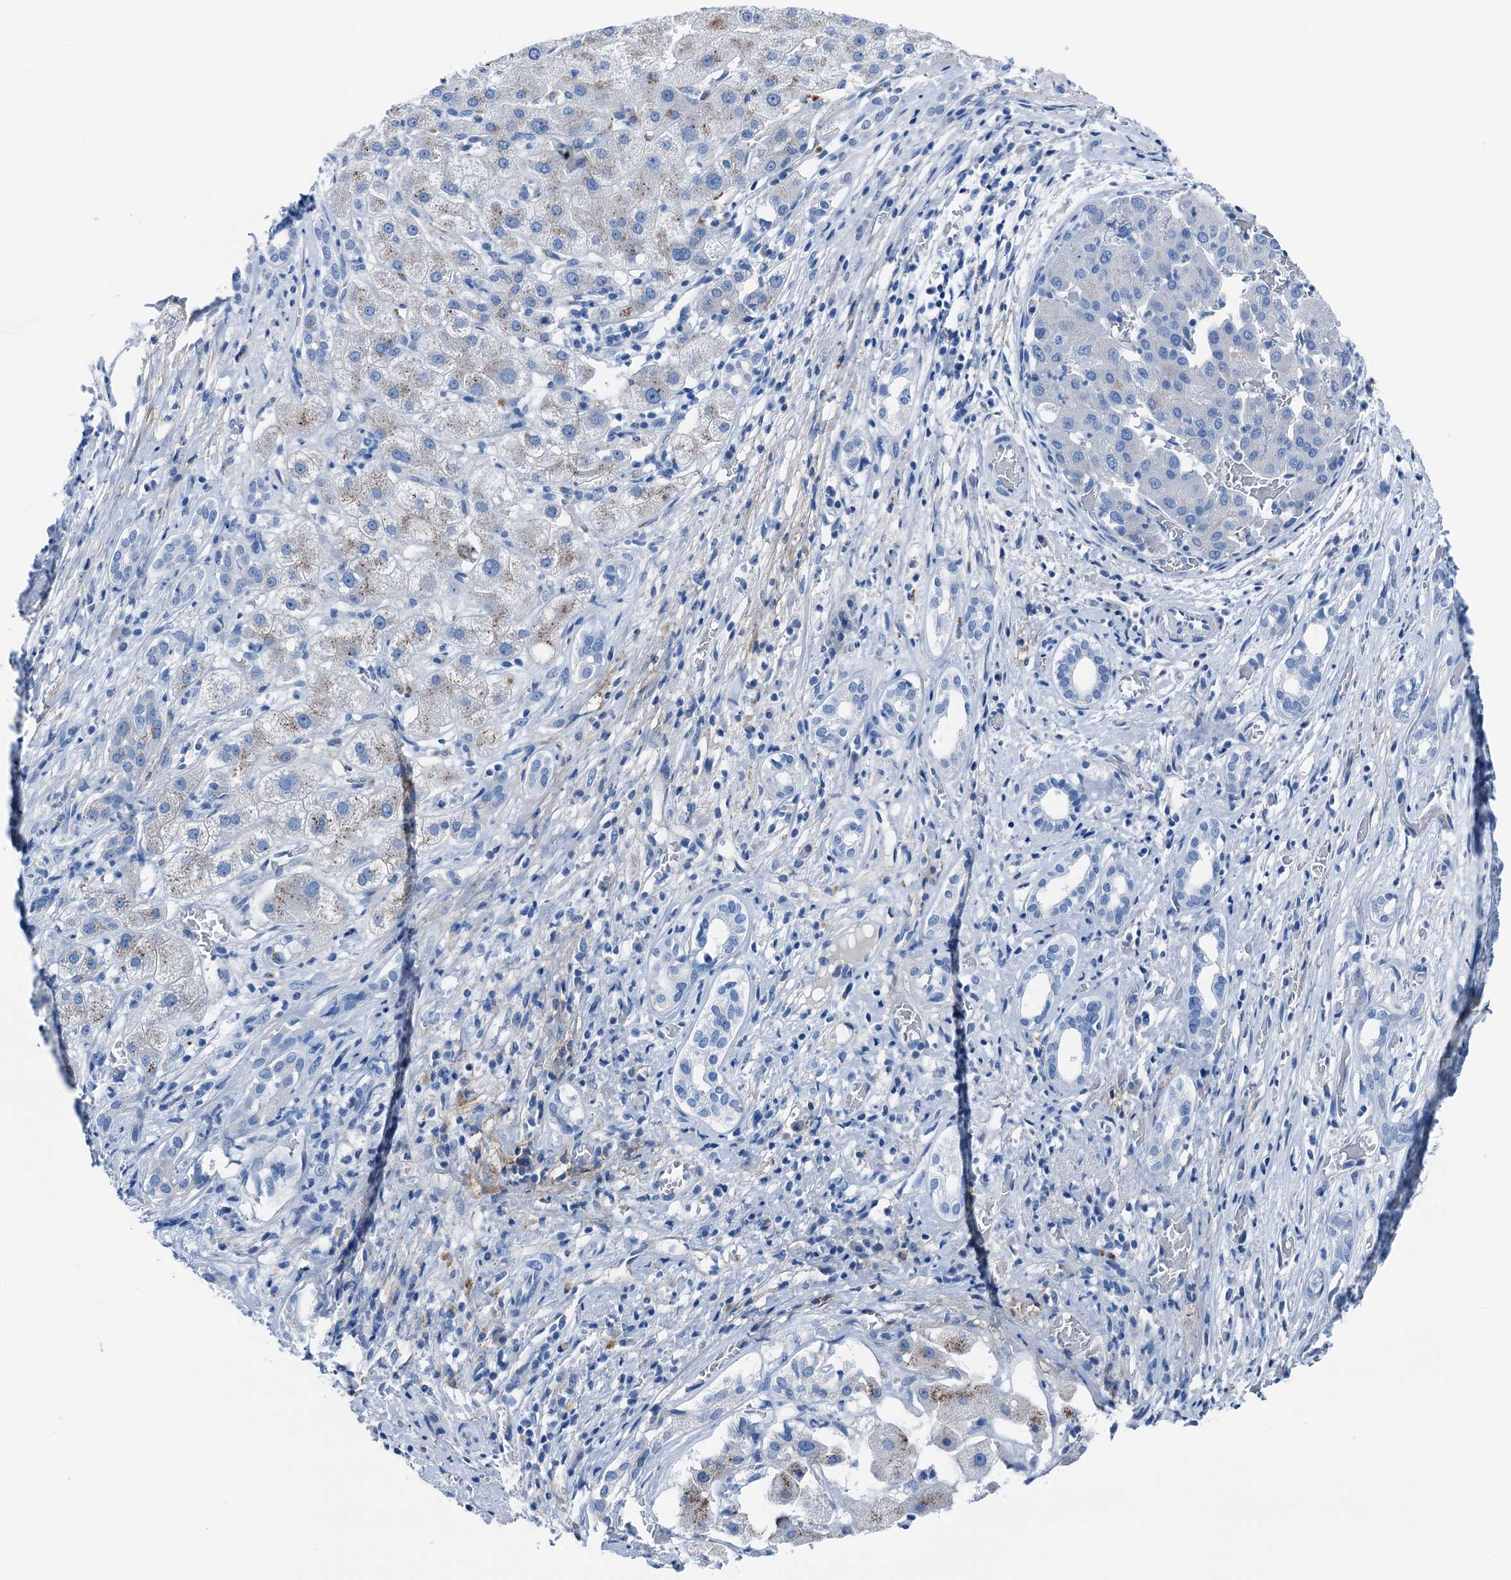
{"staining": {"intensity": "weak", "quantity": "<25%", "location": "cytoplasmic/membranous"}, "tissue": "liver cancer", "cell_type": "Tumor cells", "image_type": "cancer", "snomed": [{"axis": "morphology", "description": "Carcinoma, Hepatocellular, NOS"}, {"axis": "topography", "description": "Liver"}], "caption": "DAB (3,3'-diaminobenzidine) immunohistochemical staining of liver cancer (hepatocellular carcinoma) demonstrates no significant staining in tumor cells.", "gene": "C1QTNF4", "patient": {"sex": "male", "age": 65}}